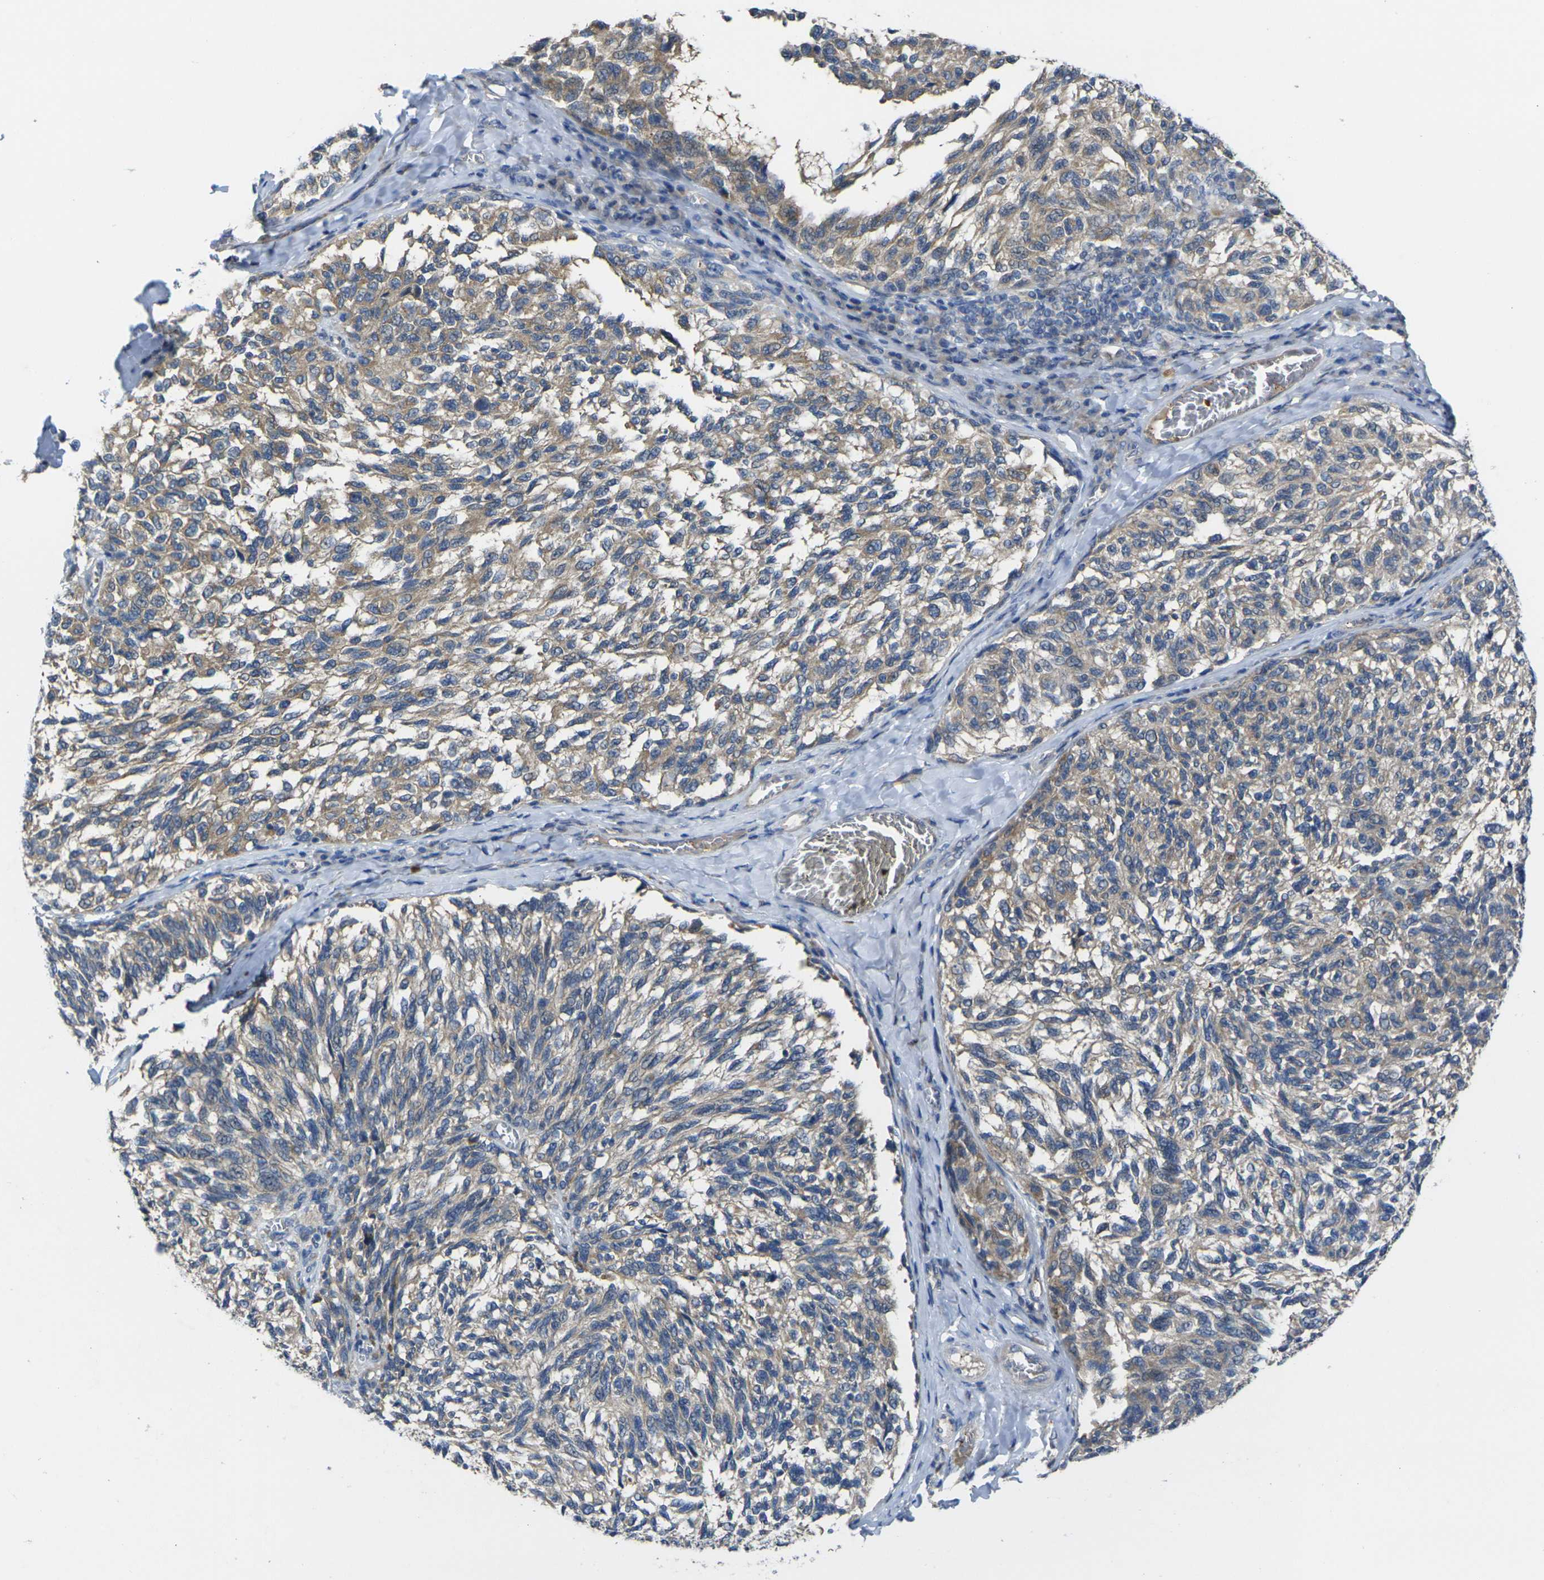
{"staining": {"intensity": "weak", "quantity": ">75%", "location": "cytoplasmic/membranous"}, "tissue": "melanoma", "cell_type": "Tumor cells", "image_type": "cancer", "snomed": [{"axis": "morphology", "description": "Malignant melanoma, NOS"}, {"axis": "topography", "description": "Skin"}], "caption": "Melanoma stained with a protein marker shows weak staining in tumor cells.", "gene": "GNA12", "patient": {"sex": "female", "age": 73}}